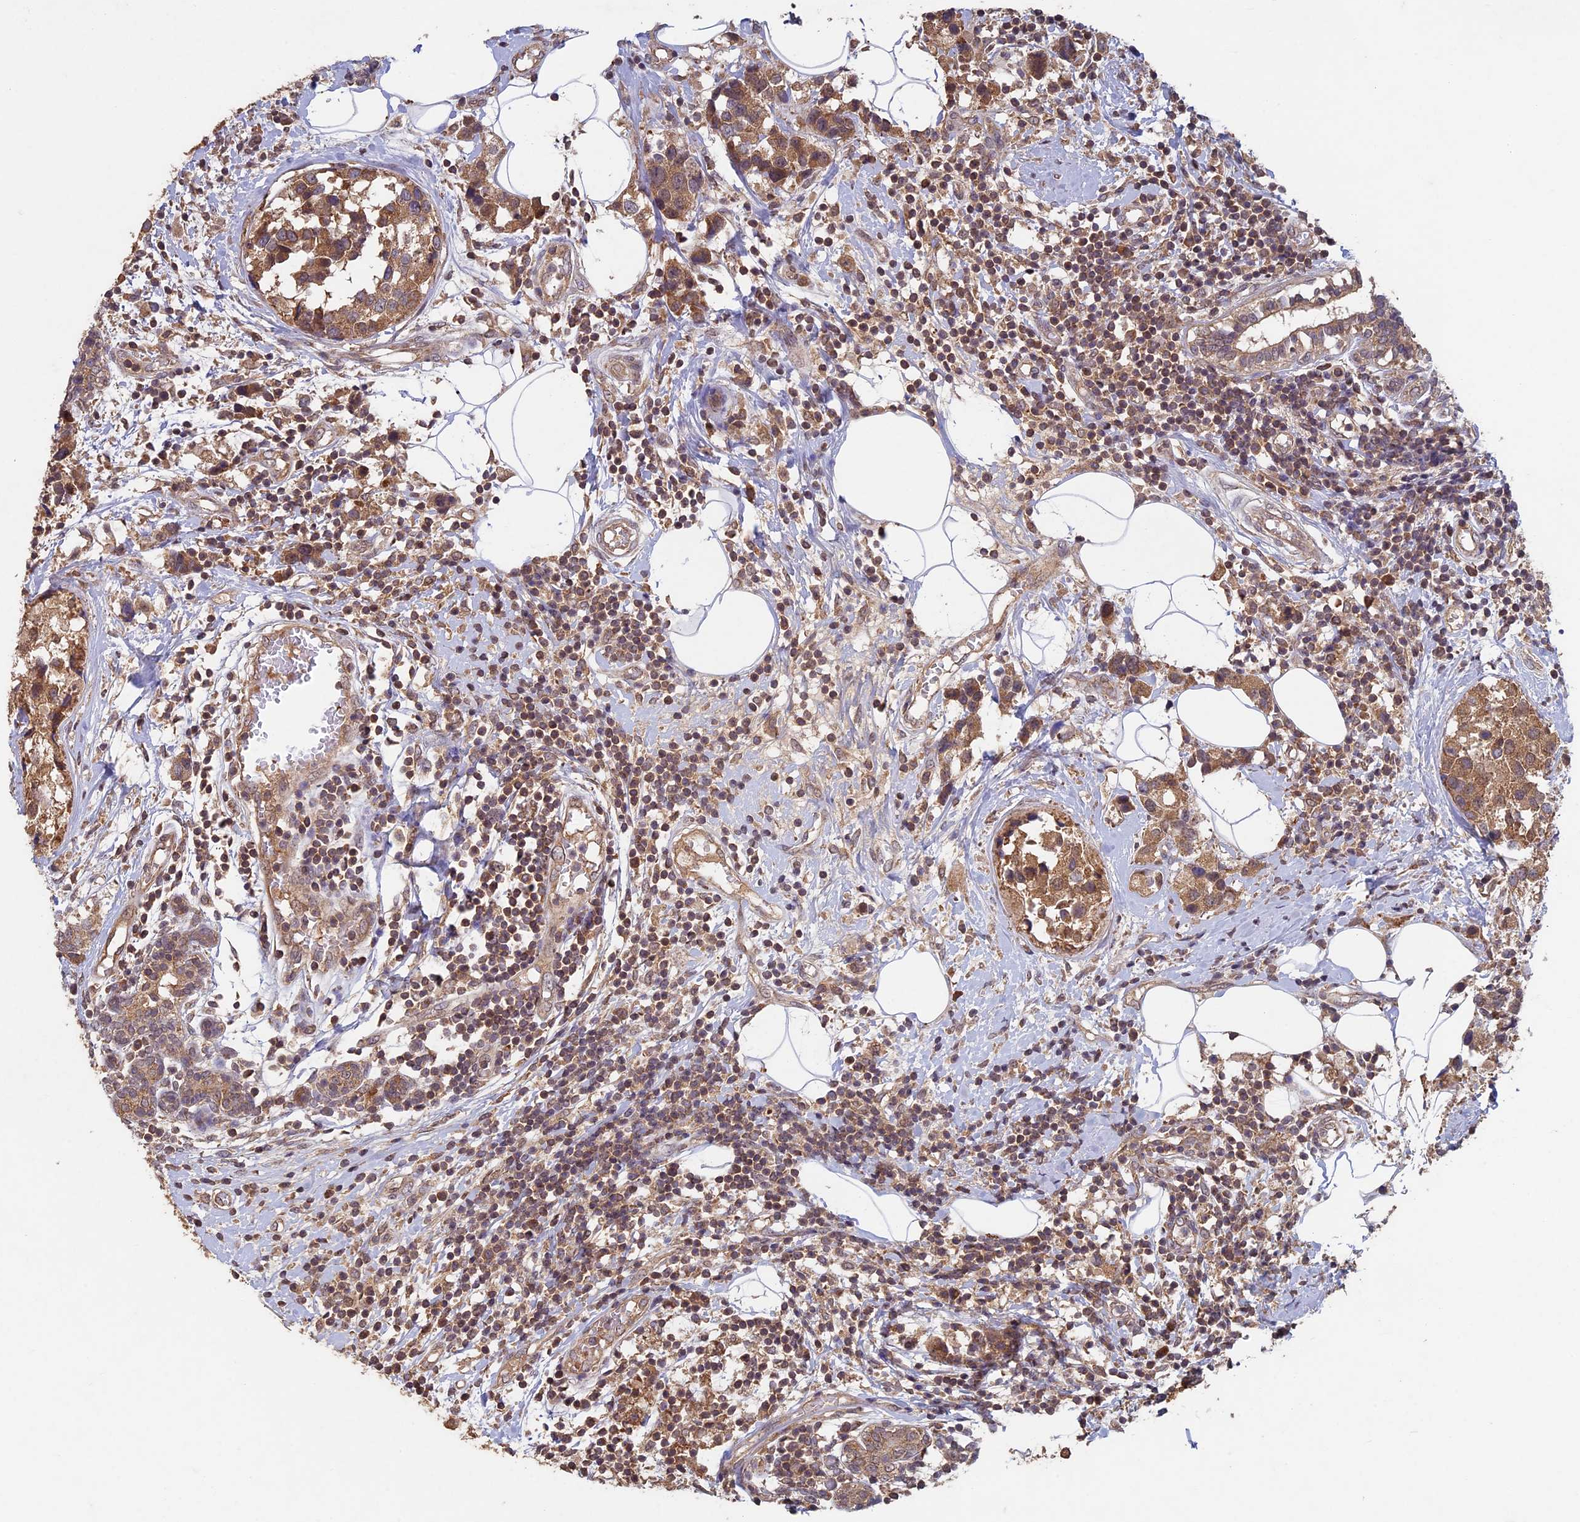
{"staining": {"intensity": "moderate", "quantity": ">75%", "location": "cytoplasmic/membranous"}, "tissue": "breast cancer", "cell_type": "Tumor cells", "image_type": "cancer", "snomed": [{"axis": "morphology", "description": "Lobular carcinoma"}, {"axis": "topography", "description": "Breast"}], "caption": "A brown stain highlights moderate cytoplasmic/membranous positivity of a protein in human breast cancer tumor cells.", "gene": "RCCD1", "patient": {"sex": "female", "age": 59}}